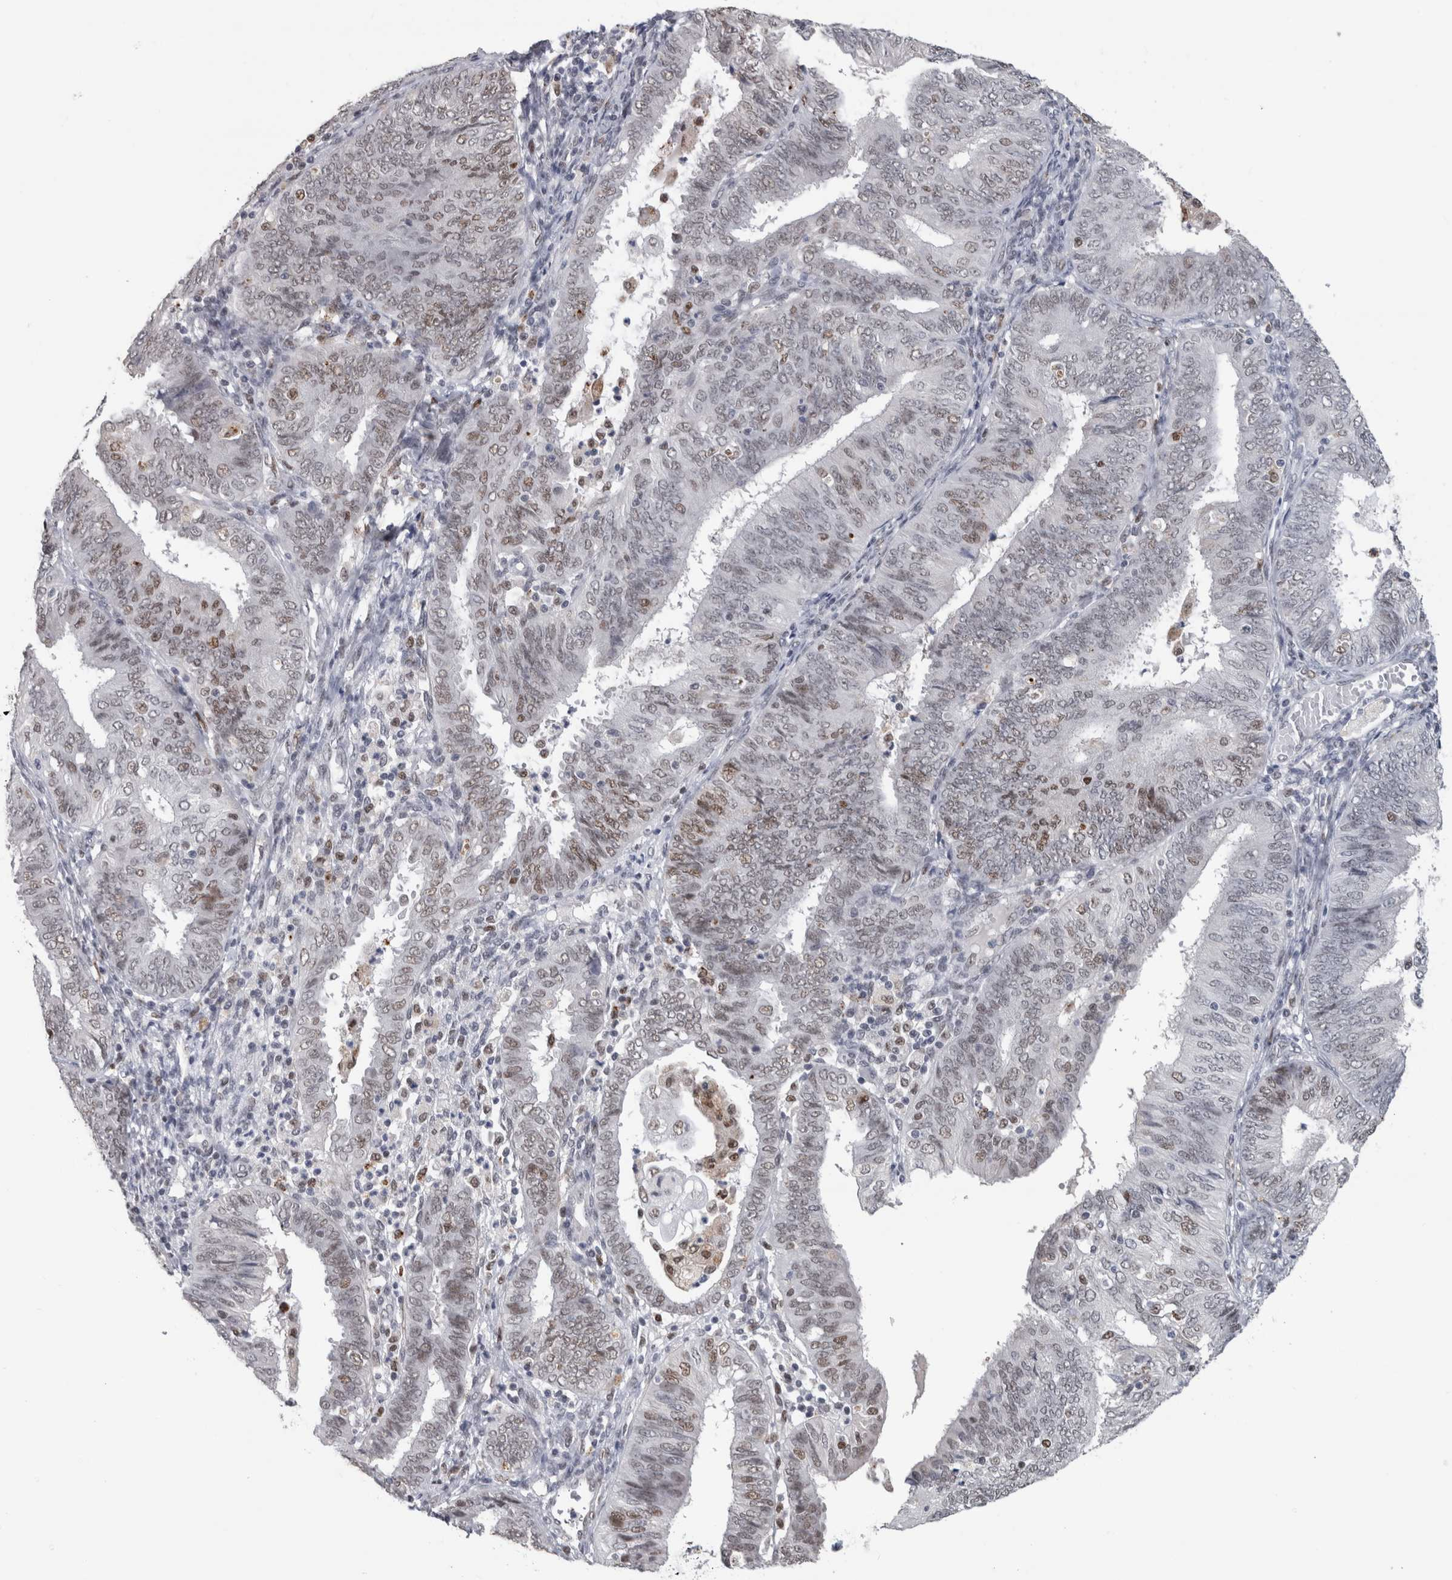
{"staining": {"intensity": "moderate", "quantity": "<25%", "location": "nuclear"}, "tissue": "endometrial cancer", "cell_type": "Tumor cells", "image_type": "cancer", "snomed": [{"axis": "morphology", "description": "Adenocarcinoma, NOS"}, {"axis": "topography", "description": "Endometrium"}], "caption": "Tumor cells display low levels of moderate nuclear expression in about <25% of cells in human endometrial cancer. (brown staining indicates protein expression, while blue staining denotes nuclei).", "gene": "POLD2", "patient": {"sex": "female", "age": 58}}